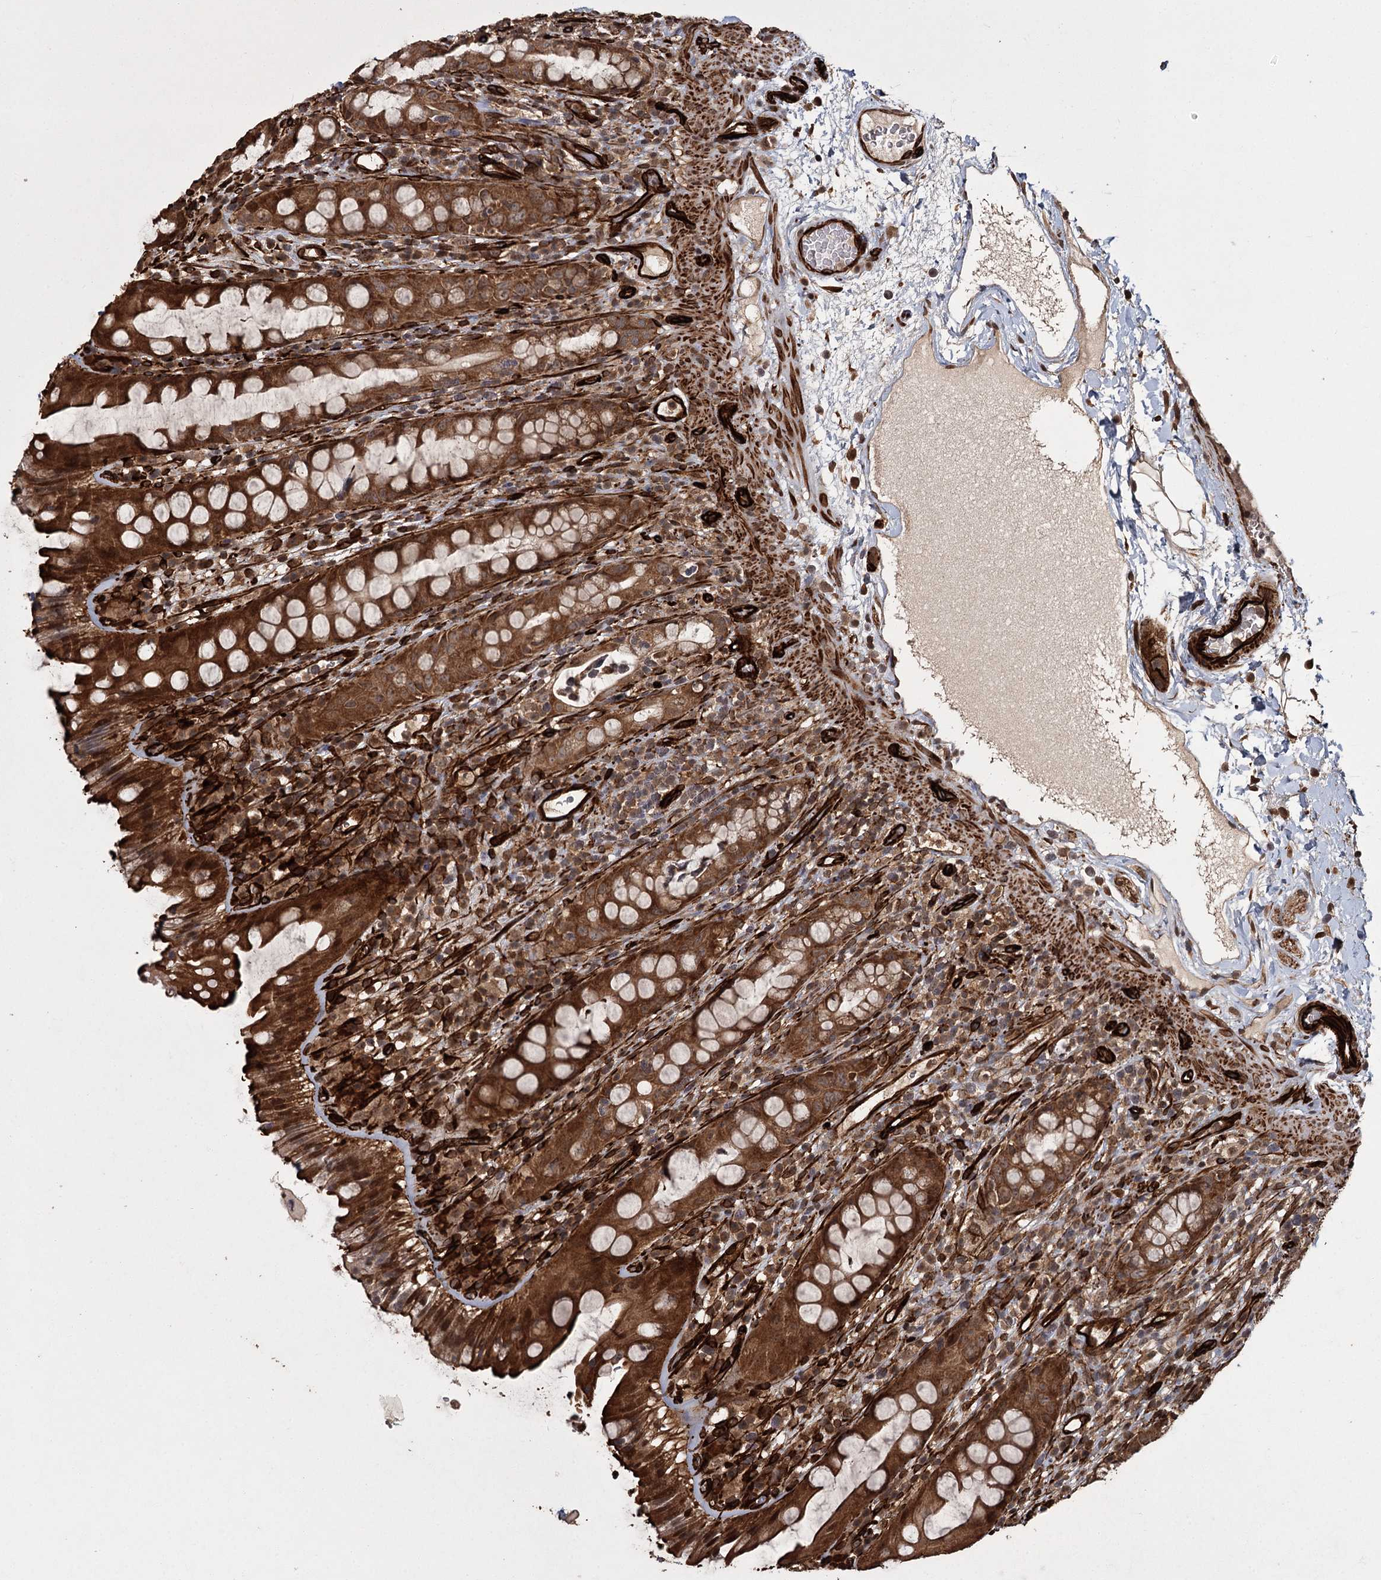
{"staining": {"intensity": "strong", "quantity": ">75%", "location": "cytoplasmic/membranous,nuclear"}, "tissue": "rectum", "cell_type": "Glandular cells", "image_type": "normal", "snomed": [{"axis": "morphology", "description": "Normal tissue, NOS"}, {"axis": "topography", "description": "Rectum"}], "caption": "This is a photomicrograph of immunohistochemistry (IHC) staining of normal rectum, which shows strong expression in the cytoplasmic/membranous,nuclear of glandular cells.", "gene": "RPAP3", "patient": {"sex": "female", "age": 57}}